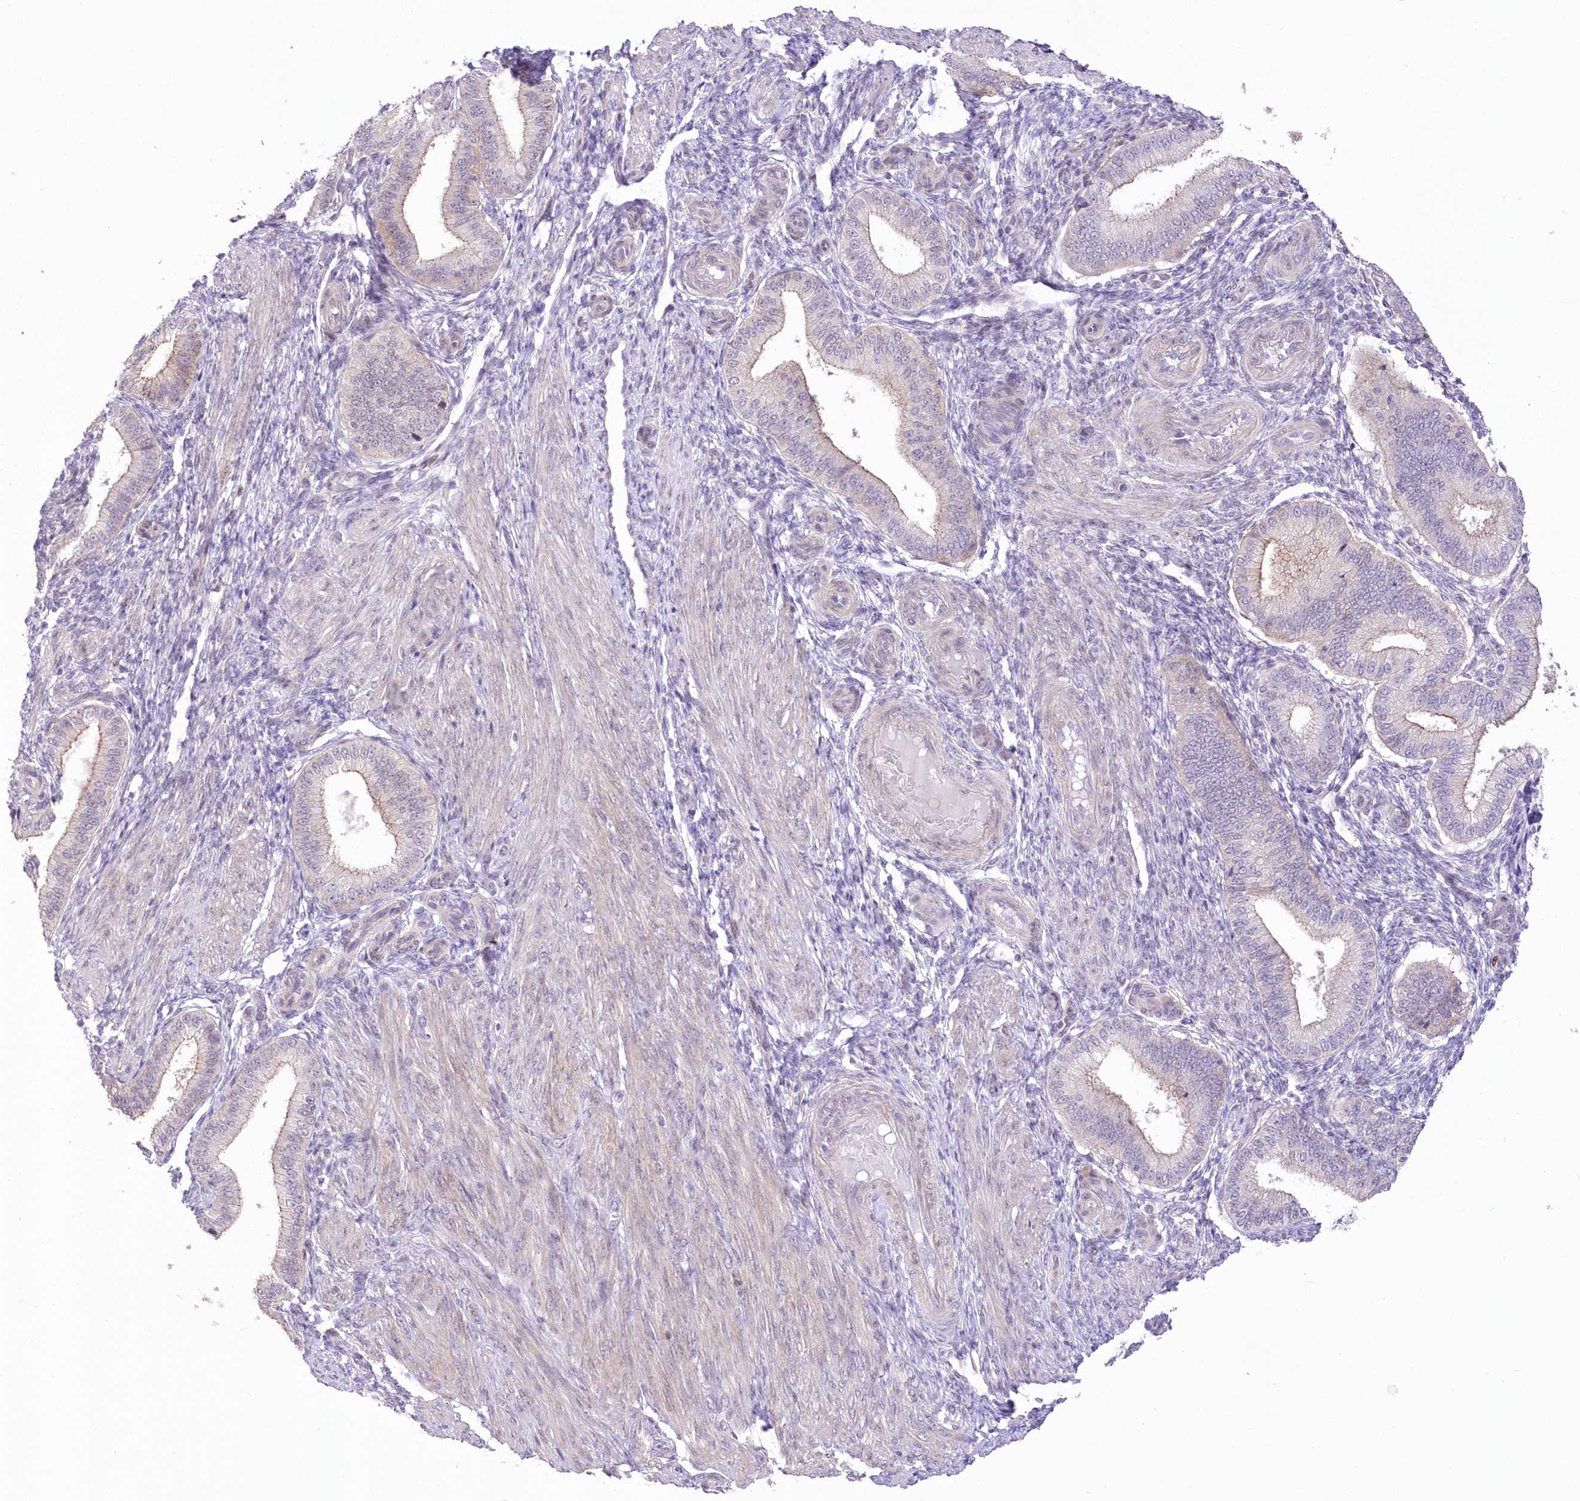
{"staining": {"intensity": "negative", "quantity": "none", "location": "none"}, "tissue": "endometrium", "cell_type": "Cells in endometrial stroma", "image_type": "normal", "snomed": [{"axis": "morphology", "description": "Normal tissue, NOS"}, {"axis": "topography", "description": "Endometrium"}], "caption": "The image exhibits no staining of cells in endometrial stroma in unremarkable endometrium.", "gene": "FAM241B", "patient": {"sex": "female", "age": 39}}